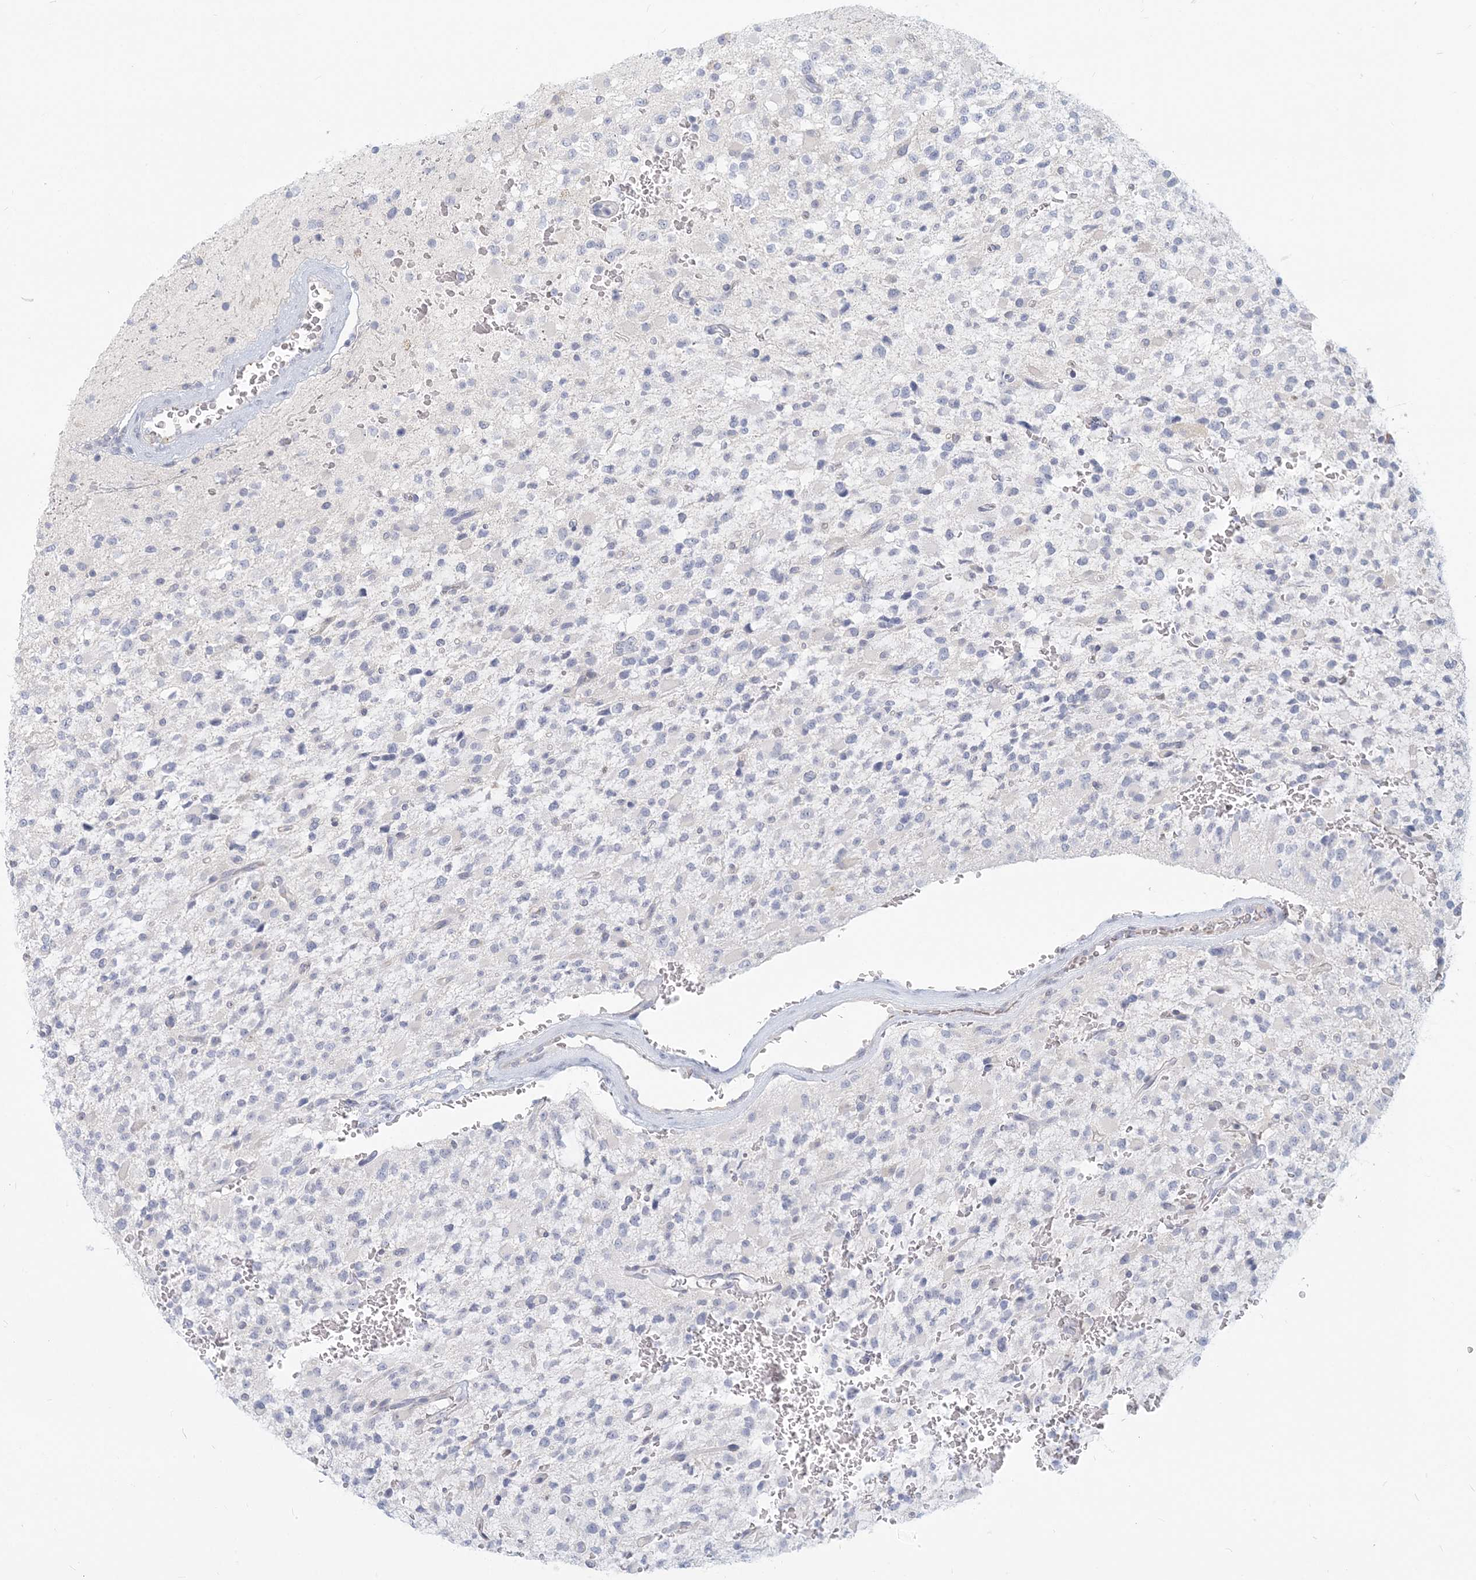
{"staining": {"intensity": "negative", "quantity": "none", "location": "none"}, "tissue": "glioma", "cell_type": "Tumor cells", "image_type": "cancer", "snomed": [{"axis": "morphology", "description": "Glioma, malignant, High grade"}, {"axis": "topography", "description": "Brain"}], "caption": "DAB (3,3'-diaminobenzidine) immunohistochemical staining of human malignant glioma (high-grade) exhibits no significant expression in tumor cells.", "gene": "GMPPA", "patient": {"sex": "male", "age": 34}}